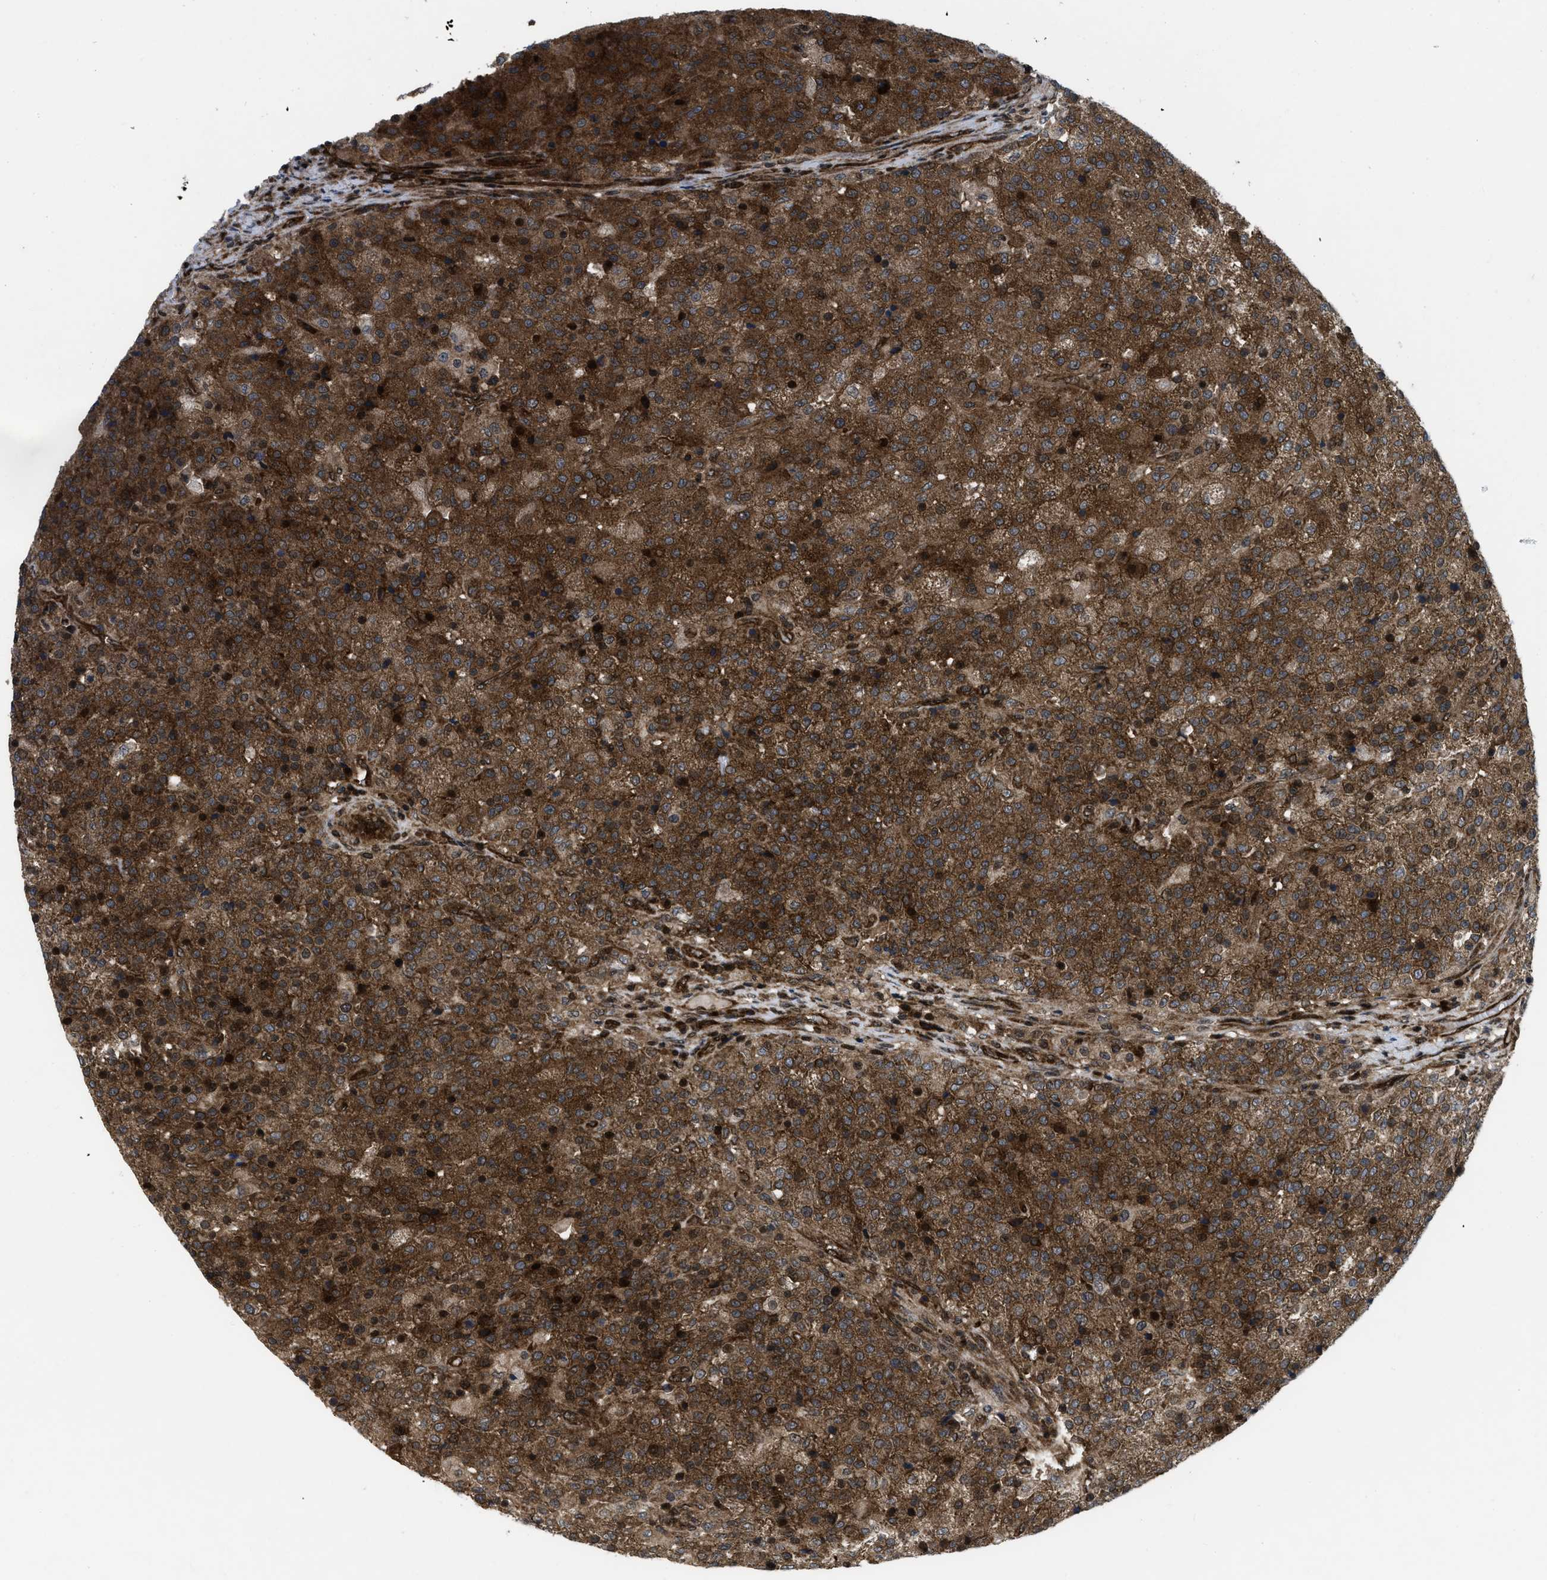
{"staining": {"intensity": "strong", "quantity": ">75%", "location": "cytoplasmic/membranous"}, "tissue": "testis cancer", "cell_type": "Tumor cells", "image_type": "cancer", "snomed": [{"axis": "morphology", "description": "Seminoma, NOS"}, {"axis": "topography", "description": "Testis"}], "caption": "Protein staining by IHC shows strong cytoplasmic/membranous staining in approximately >75% of tumor cells in testis cancer.", "gene": "PPP2CB", "patient": {"sex": "male", "age": 59}}